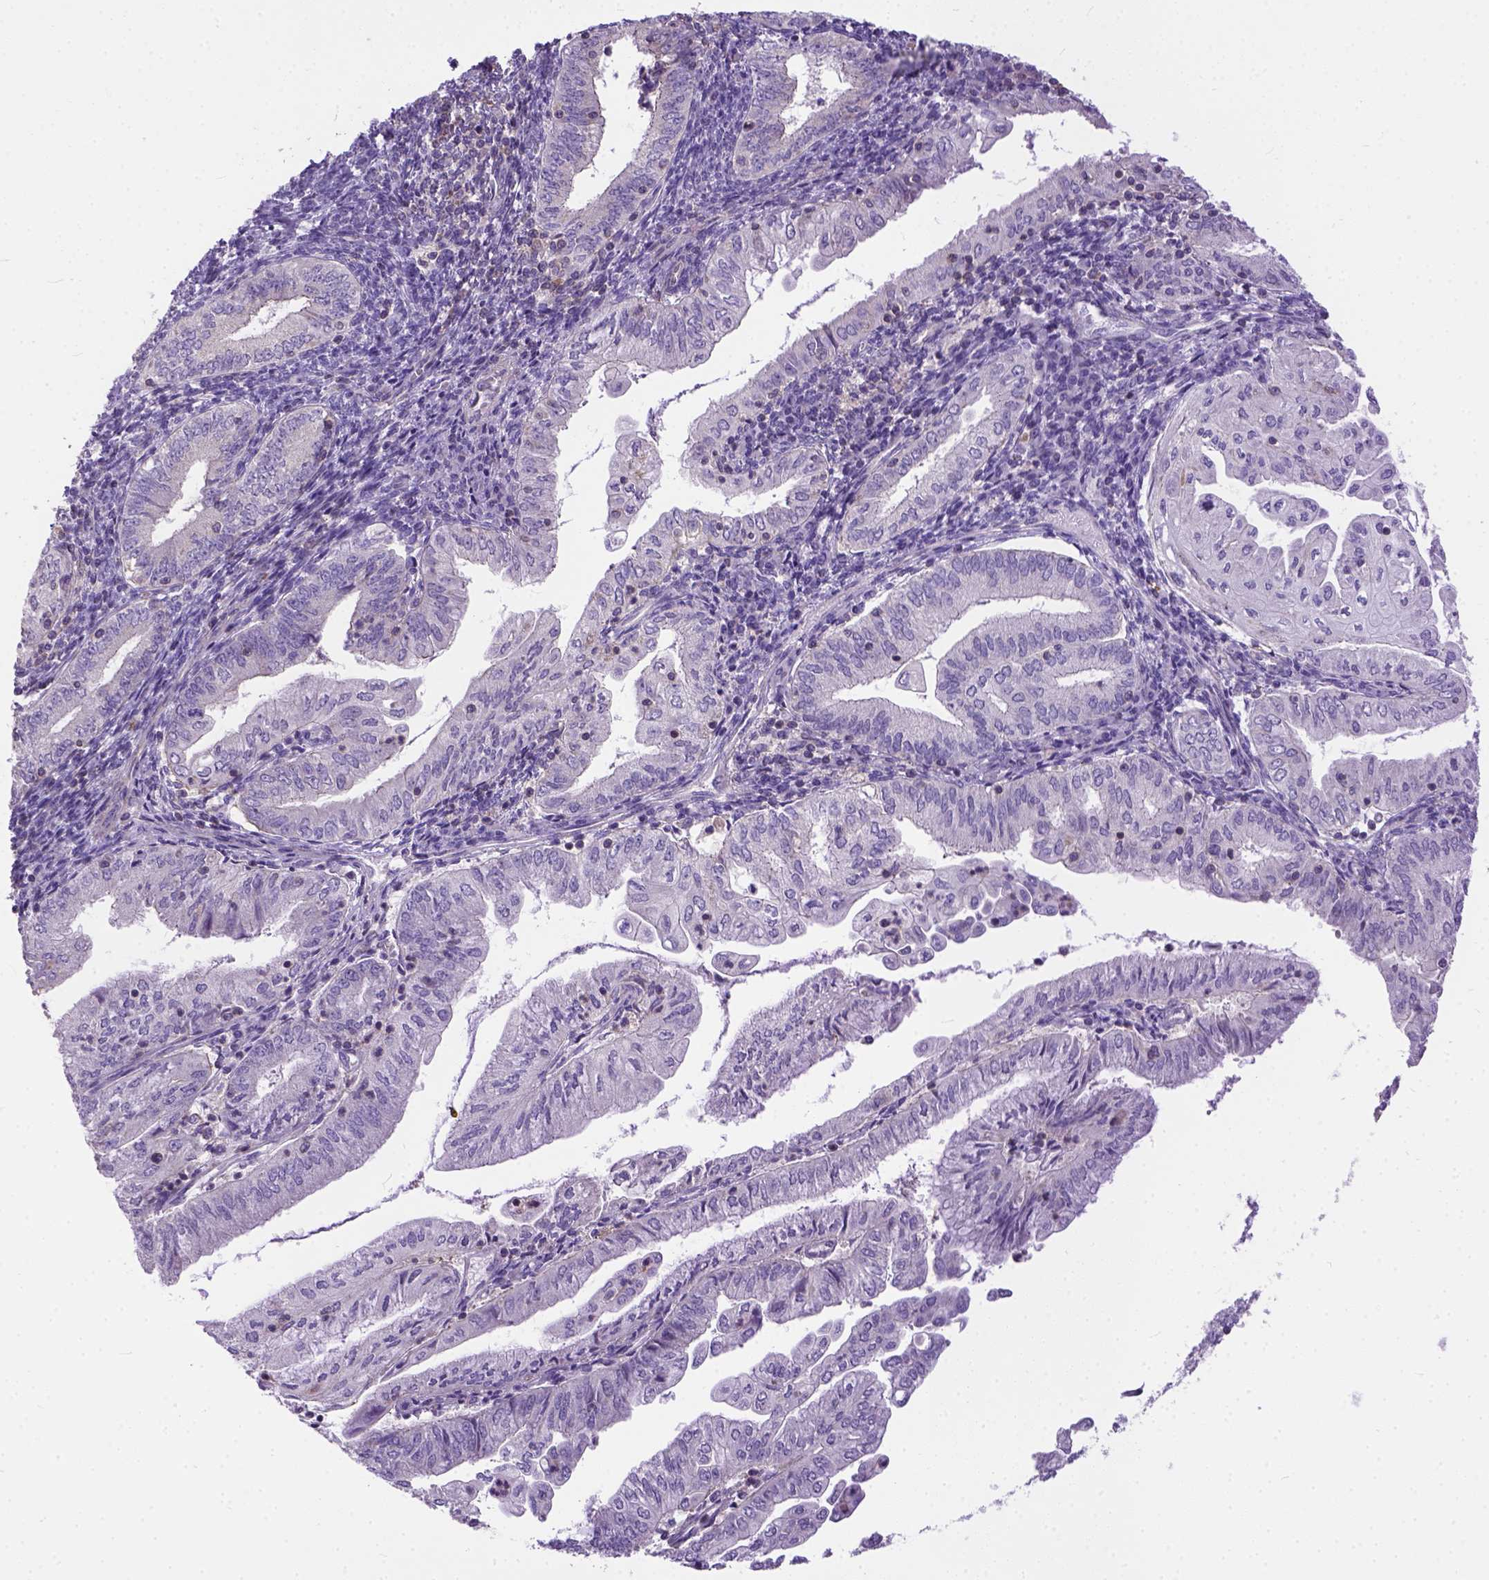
{"staining": {"intensity": "negative", "quantity": "none", "location": "none"}, "tissue": "endometrial cancer", "cell_type": "Tumor cells", "image_type": "cancer", "snomed": [{"axis": "morphology", "description": "Adenocarcinoma, NOS"}, {"axis": "topography", "description": "Endometrium"}], "caption": "Tumor cells are negative for protein expression in human adenocarcinoma (endometrial).", "gene": "BANF2", "patient": {"sex": "female", "age": 55}}